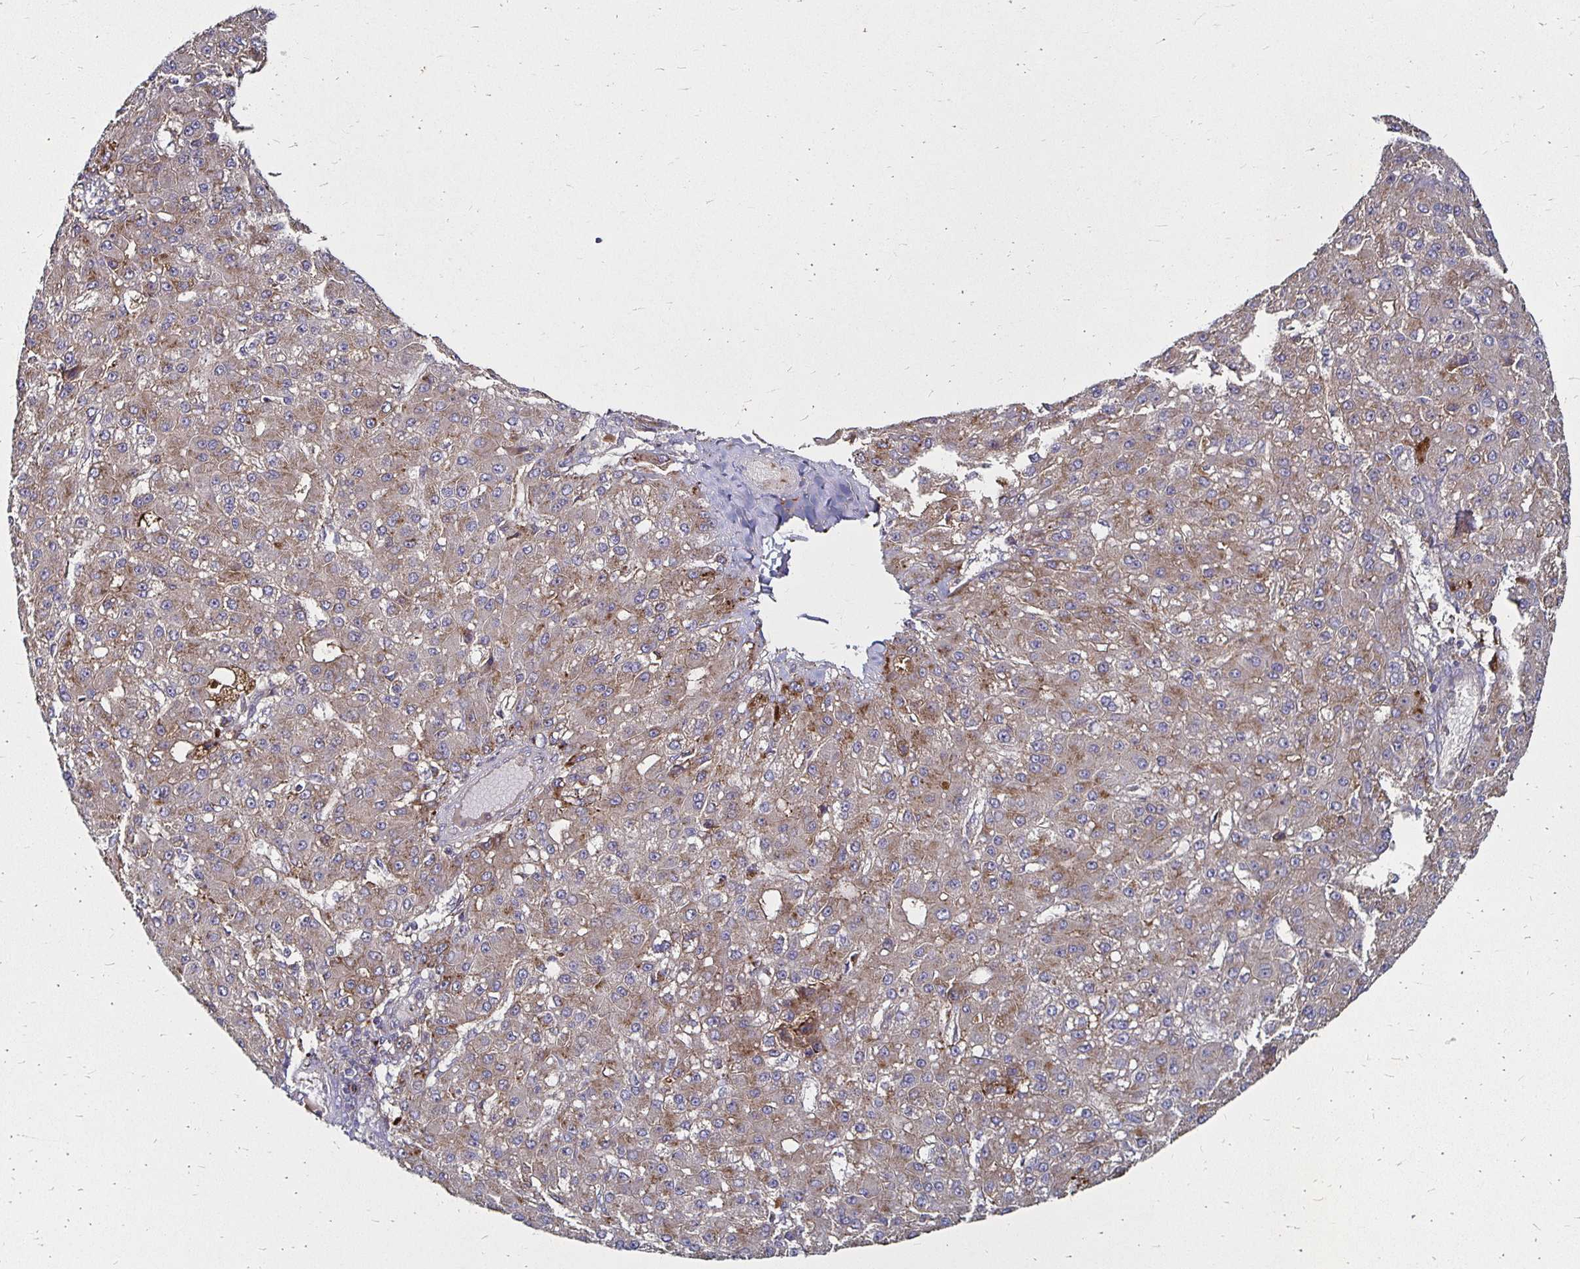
{"staining": {"intensity": "weak", "quantity": "25%-75%", "location": "cytoplasmic/membranous"}, "tissue": "liver cancer", "cell_type": "Tumor cells", "image_type": "cancer", "snomed": [{"axis": "morphology", "description": "Carcinoma, Hepatocellular, NOS"}, {"axis": "topography", "description": "Liver"}], "caption": "There is low levels of weak cytoplasmic/membranous staining in tumor cells of hepatocellular carcinoma (liver), as demonstrated by immunohistochemical staining (brown color).", "gene": "NCSTN", "patient": {"sex": "male", "age": 67}}